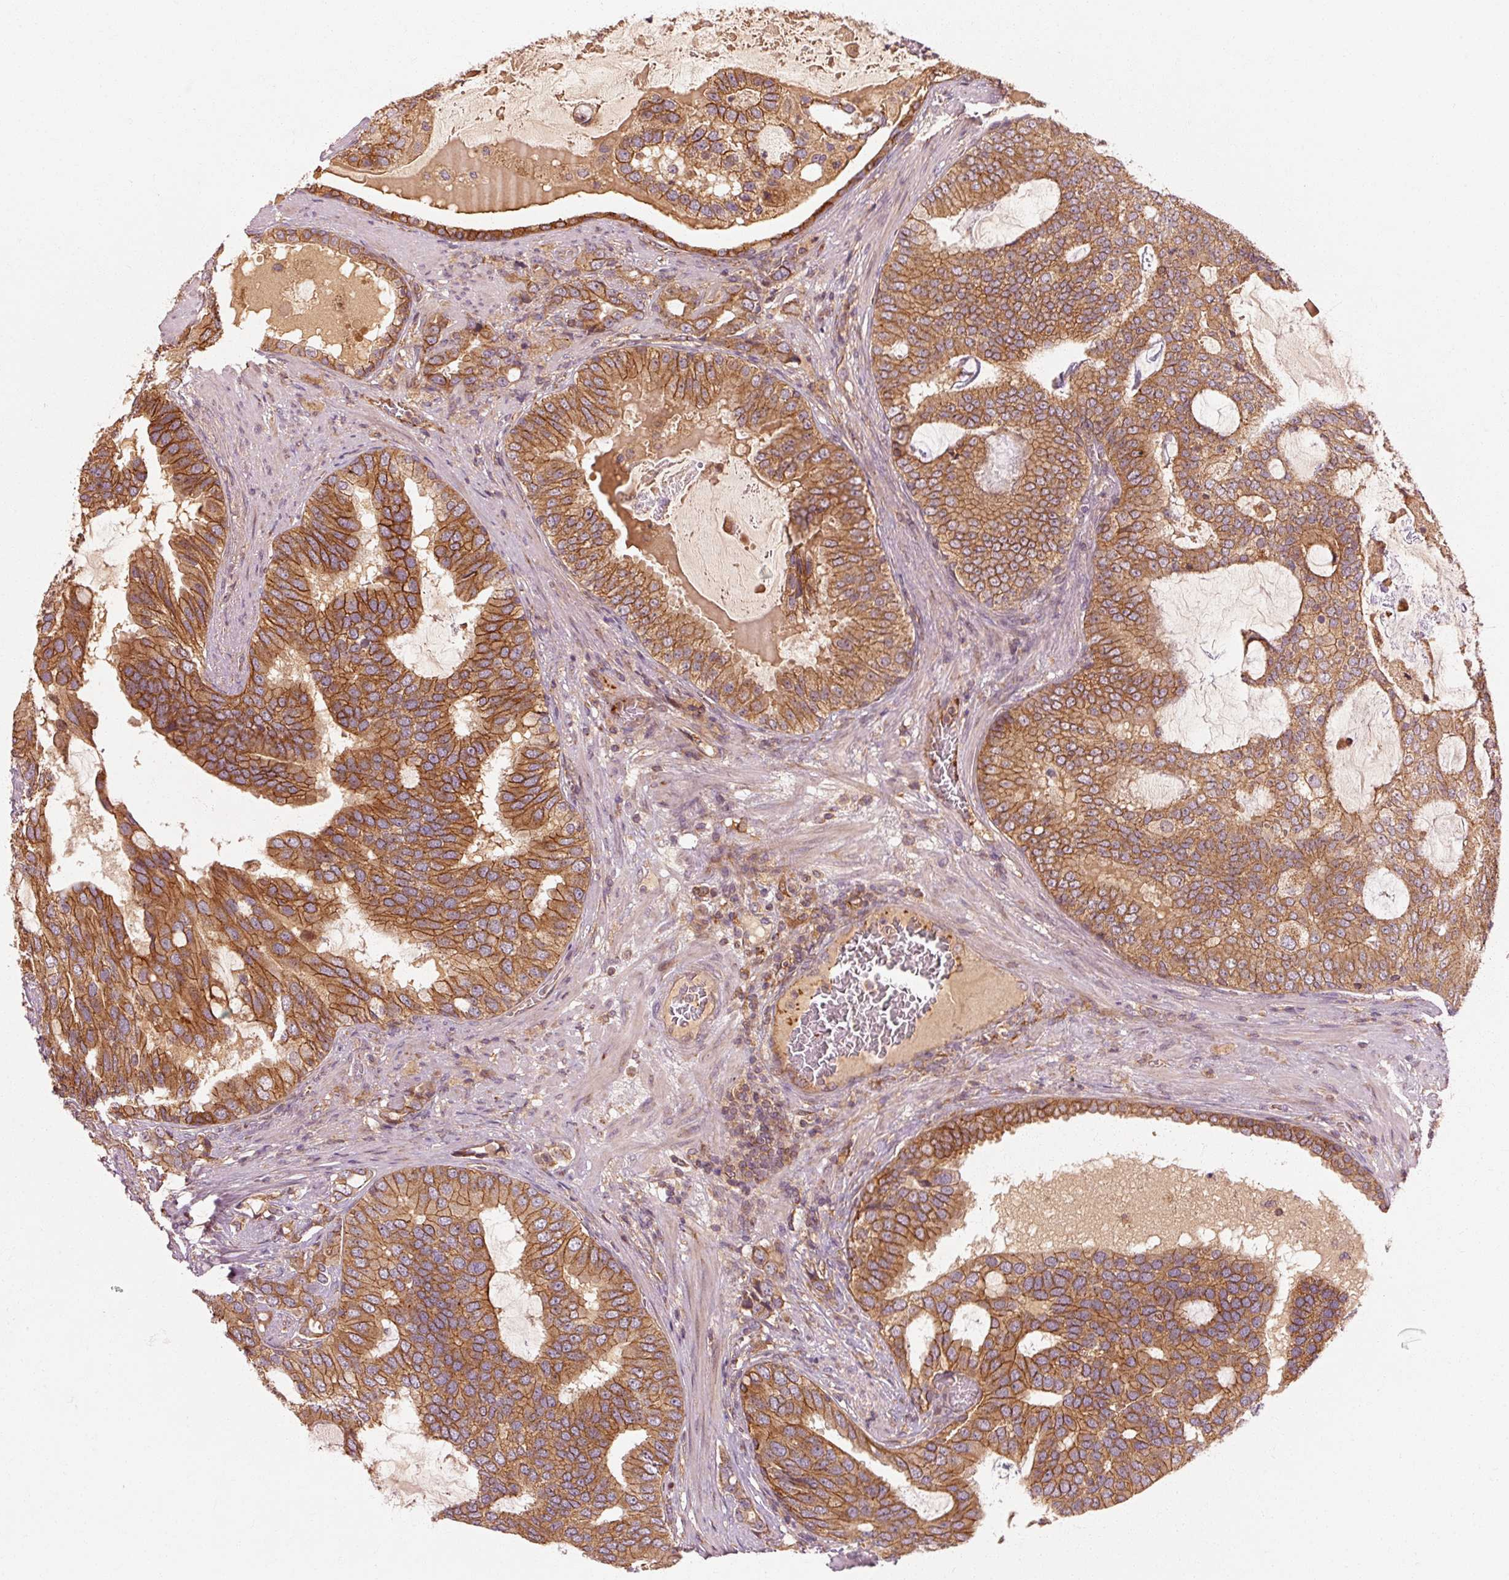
{"staining": {"intensity": "moderate", "quantity": ">75%", "location": "cytoplasmic/membranous"}, "tissue": "prostate cancer", "cell_type": "Tumor cells", "image_type": "cancer", "snomed": [{"axis": "morphology", "description": "Adenocarcinoma, High grade"}, {"axis": "topography", "description": "Prostate"}], "caption": "The immunohistochemical stain highlights moderate cytoplasmic/membranous staining in tumor cells of prostate high-grade adenocarcinoma tissue.", "gene": "CTNNA1", "patient": {"sex": "male", "age": 55}}